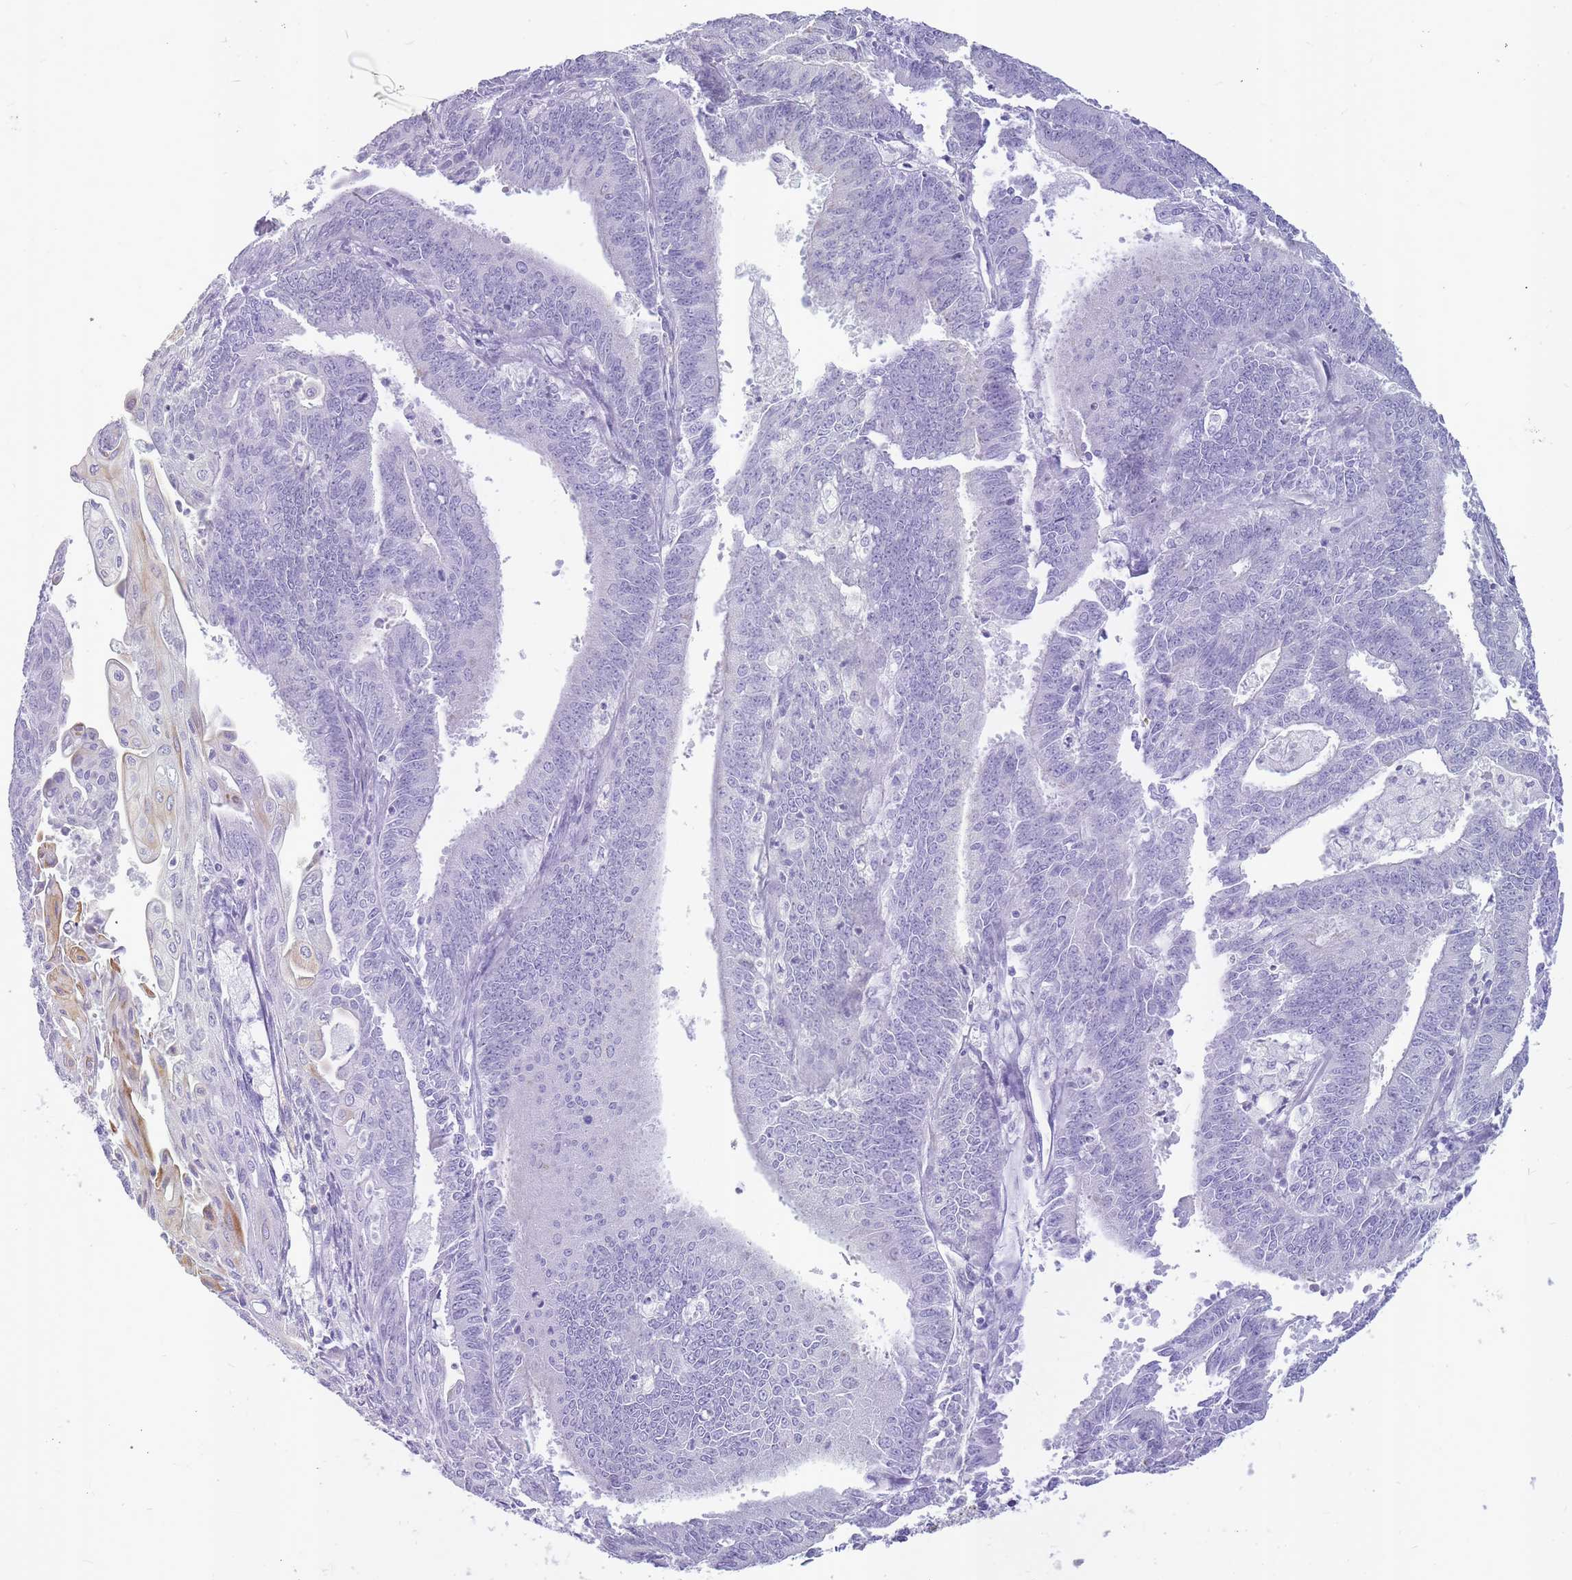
{"staining": {"intensity": "negative", "quantity": "none", "location": "none"}, "tissue": "endometrial cancer", "cell_type": "Tumor cells", "image_type": "cancer", "snomed": [{"axis": "morphology", "description": "Adenocarcinoma, NOS"}, {"axis": "topography", "description": "Endometrium"}], "caption": "This is an IHC photomicrograph of endometrial adenocarcinoma. There is no positivity in tumor cells.", "gene": "INS", "patient": {"sex": "female", "age": 73}}